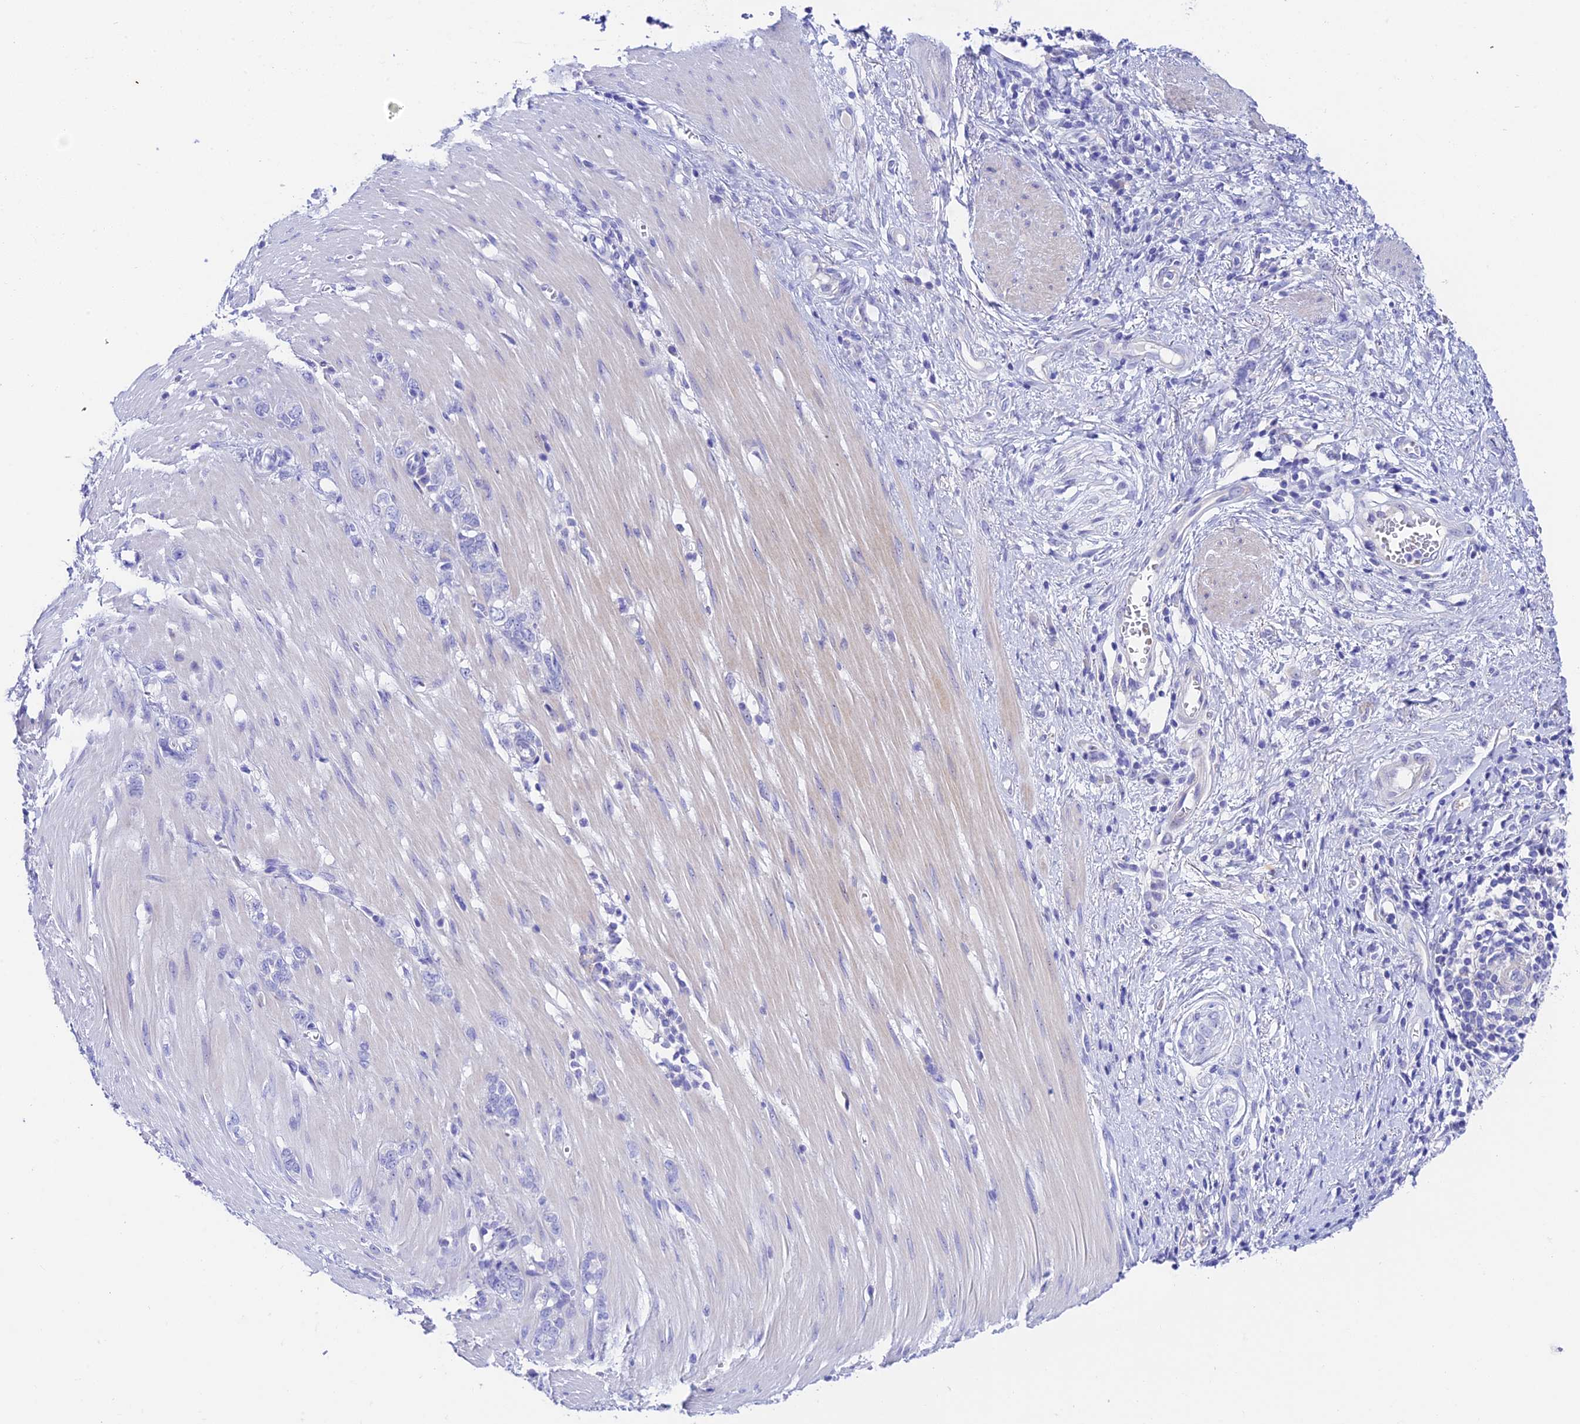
{"staining": {"intensity": "negative", "quantity": "none", "location": "none"}, "tissue": "stomach cancer", "cell_type": "Tumor cells", "image_type": "cancer", "snomed": [{"axis": "morphology", "description": "Adenocarcinoma, NOS"}, {"axis": "topography", "description": "Stomach"}], "caption": "Micrograph shows no significant protein positivity in tumor cells of stomach cancer.", "gene": "DUSP29", "patient": {"sex": "female", "age": 76}}